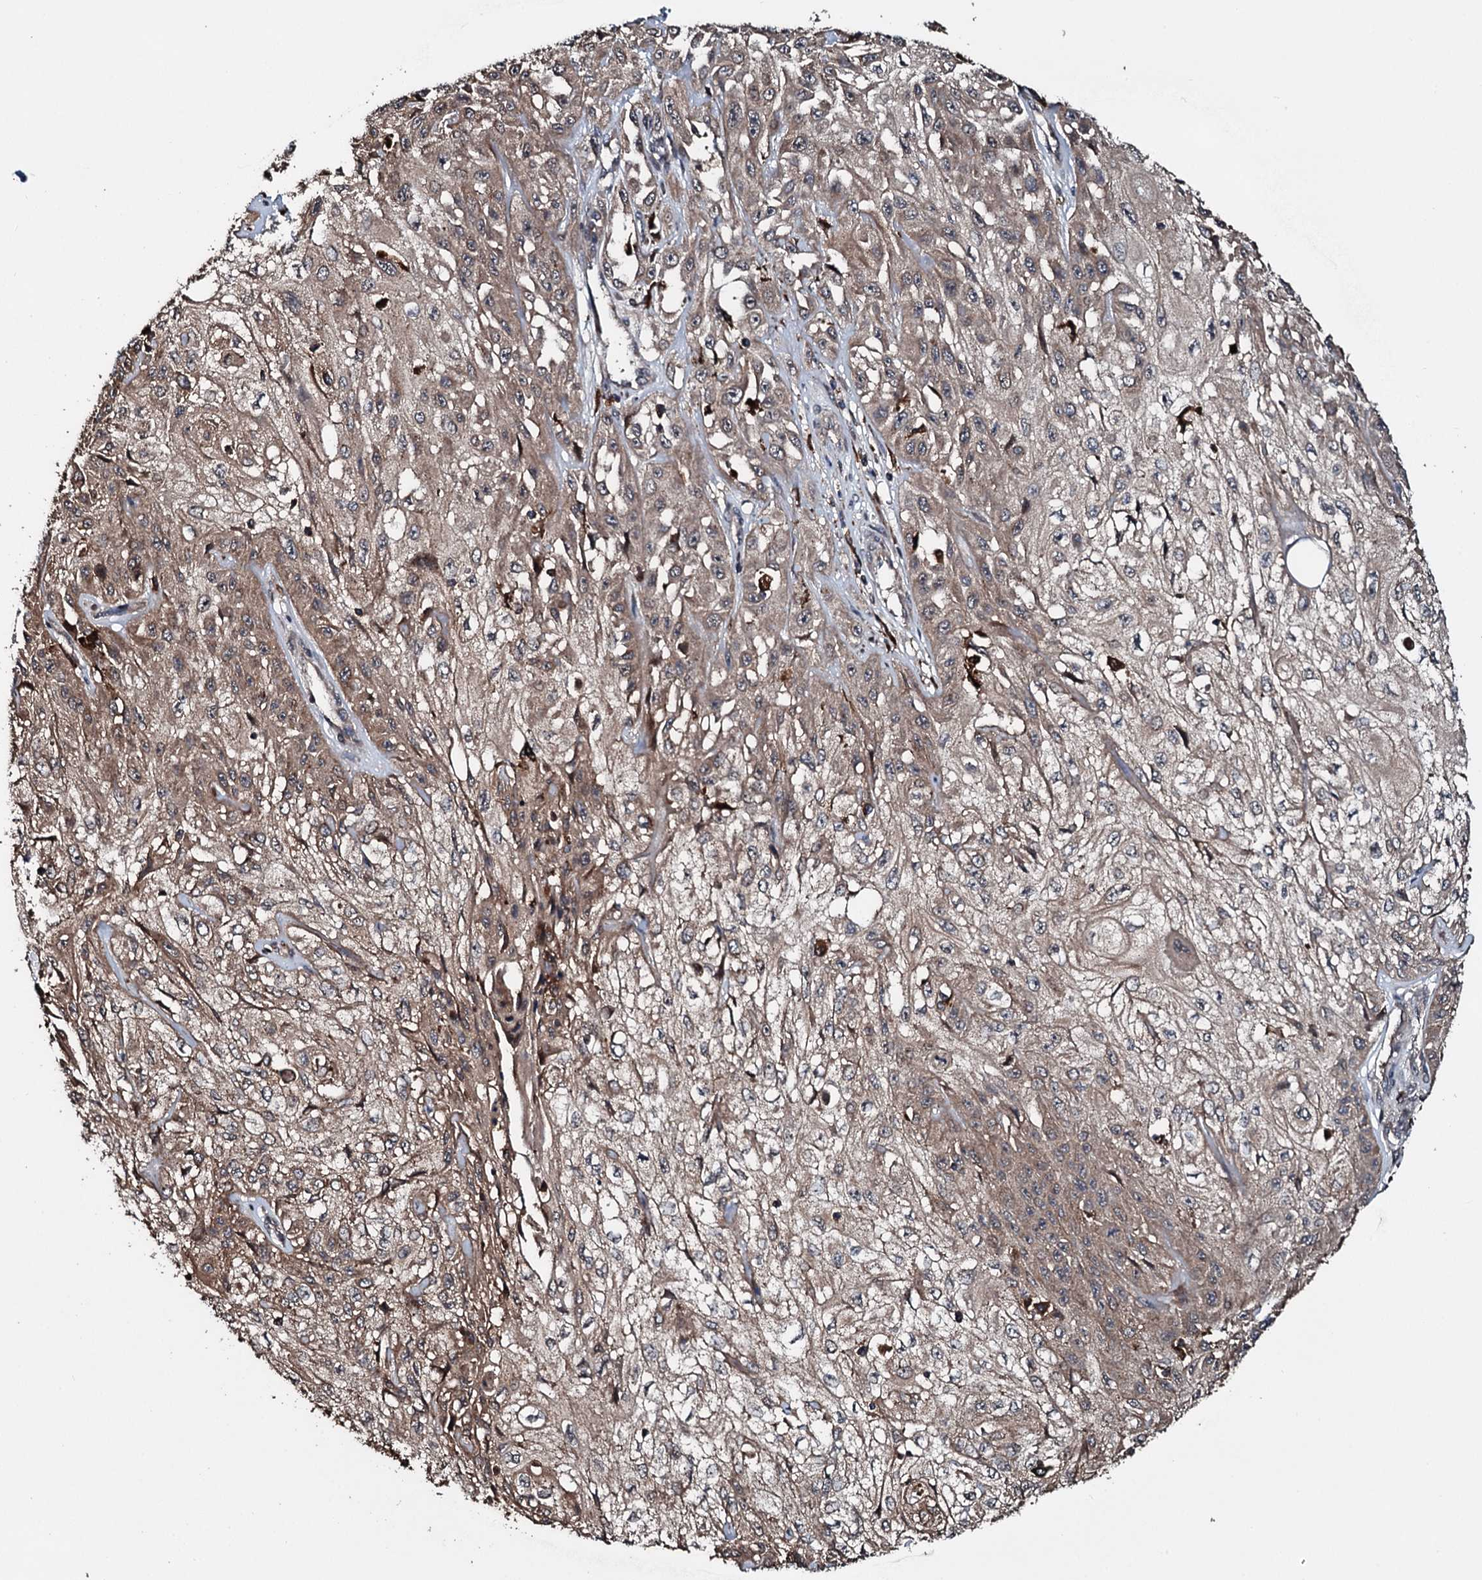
{"staining": {"intensity": "moderate", "quantity": "25%-75%", "location": "cytoplasmic/membranous"}, "tissue": "skin cancer", "cell_type": "Tumor cells", "image_type": "cancer", "snomed": [{"axis": "morphology", "description": "Squamous cell carcinoma, NOS"}, {"axis": "morphology", "description": "Squamous cell carcinoma, metastatic, NOS"}, {"axis": "topography", "description": "Skin"}, {"axis": "topography", "description": "Lymph node"}], "caption": "IHC (DAB) staining of human skin squamous cell carcinoma exhibits moderate cytoplasmic/membranous protein expression in approximately 25%-75% of tumor cells.", "gene": "TPGS2", "patient": {"sex": "male", "age": 75}}